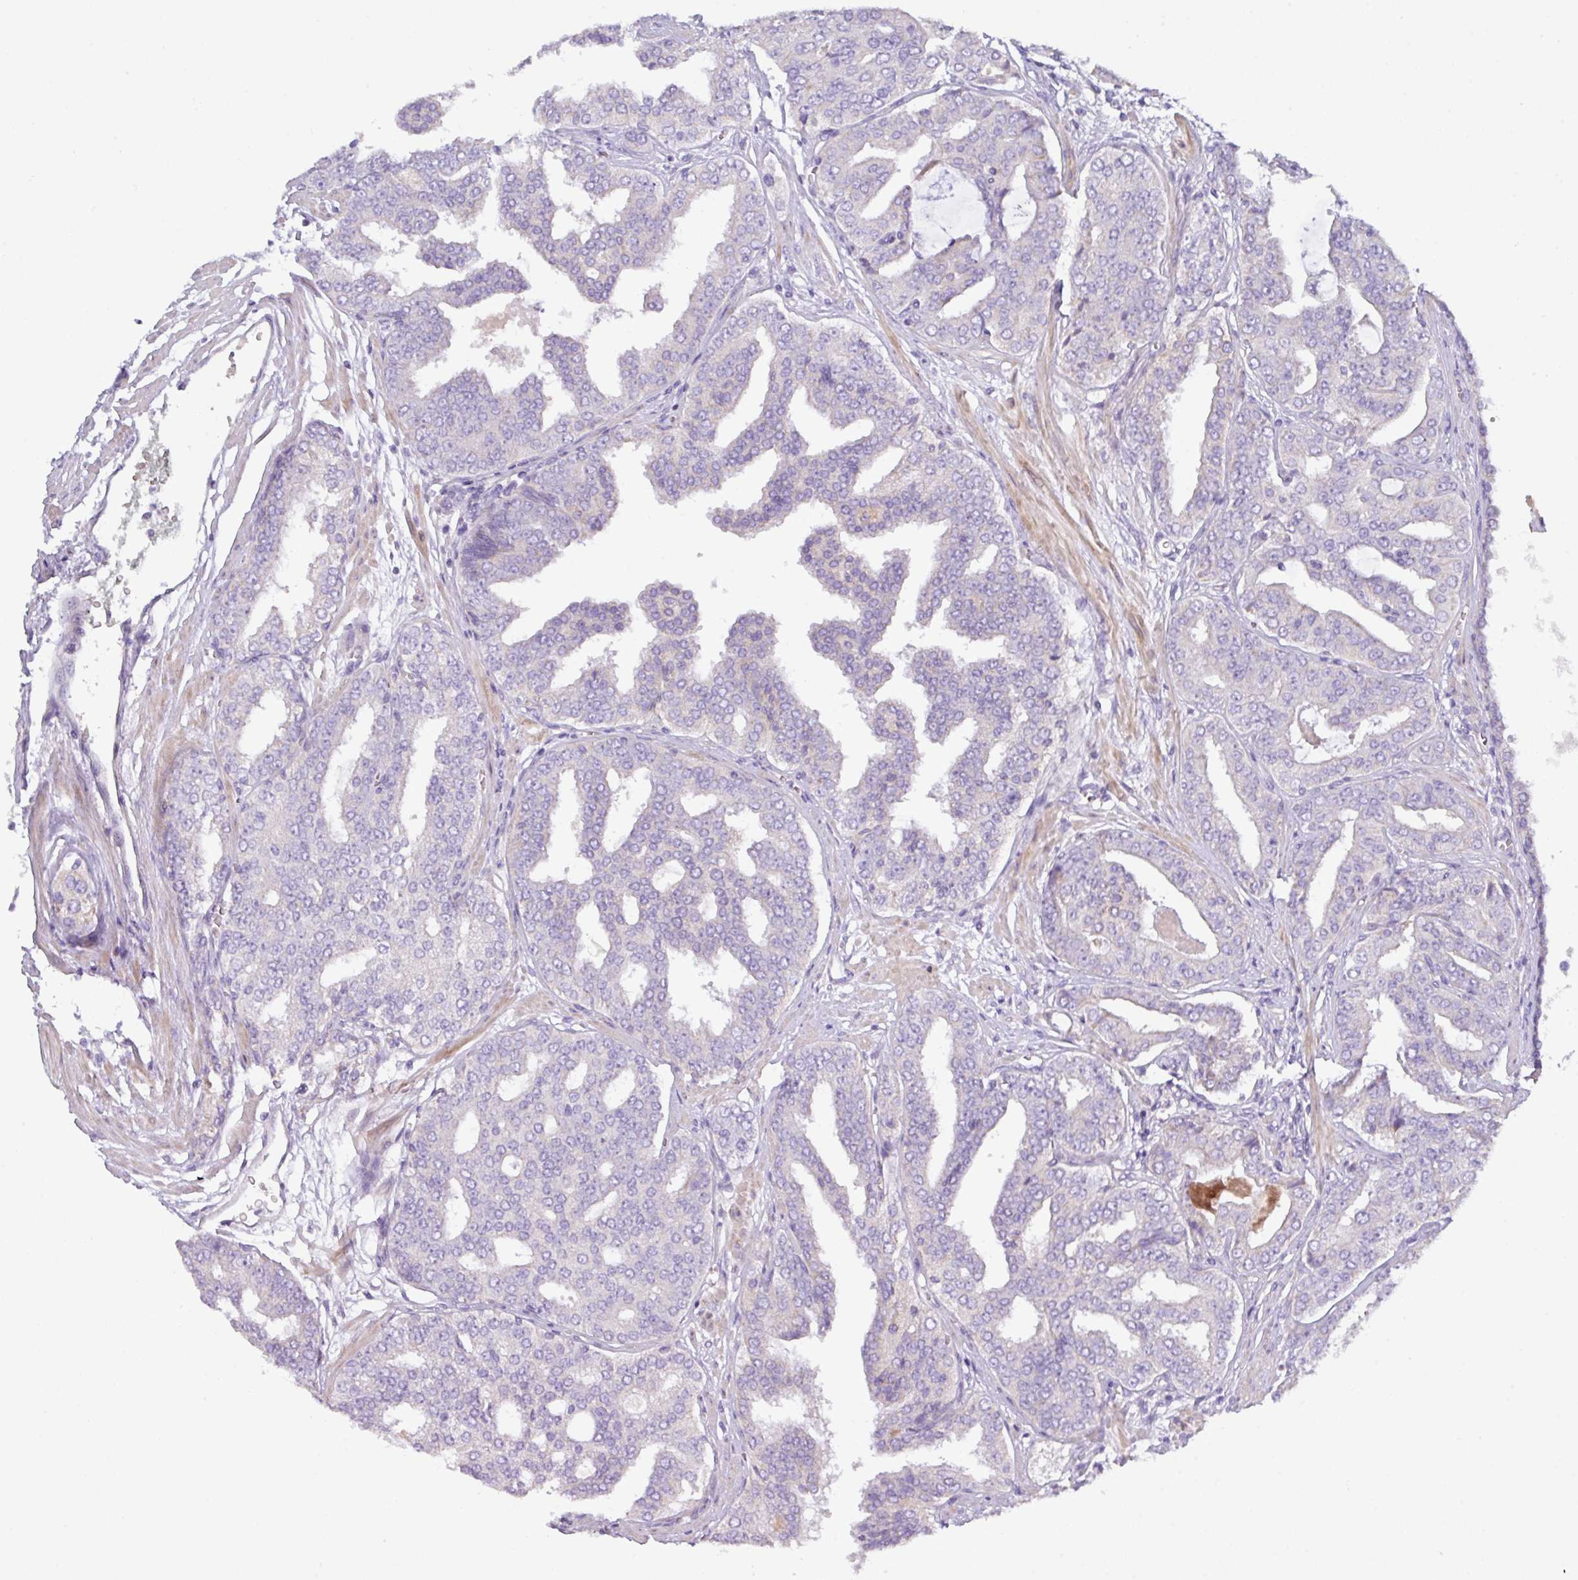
{"staining": {"intensity": "negative", "quantity": "none", "location": "none"}, "tissue": "prostate cancer", "cell_type": "Tumor cells", "image_type": "cancer", "snomed": [{"axis": "morphology", "description": "Adenocarcinoma, High grade"}, {"axis": "topography", "description": "Prostate"}], "caption": "Micrograph shows no significant protein expression in tumor cells of adenocarcinoma (high-grade) (prostate).", "gene": "RGS16", "patient": {"sex": "male", "age": 71}}